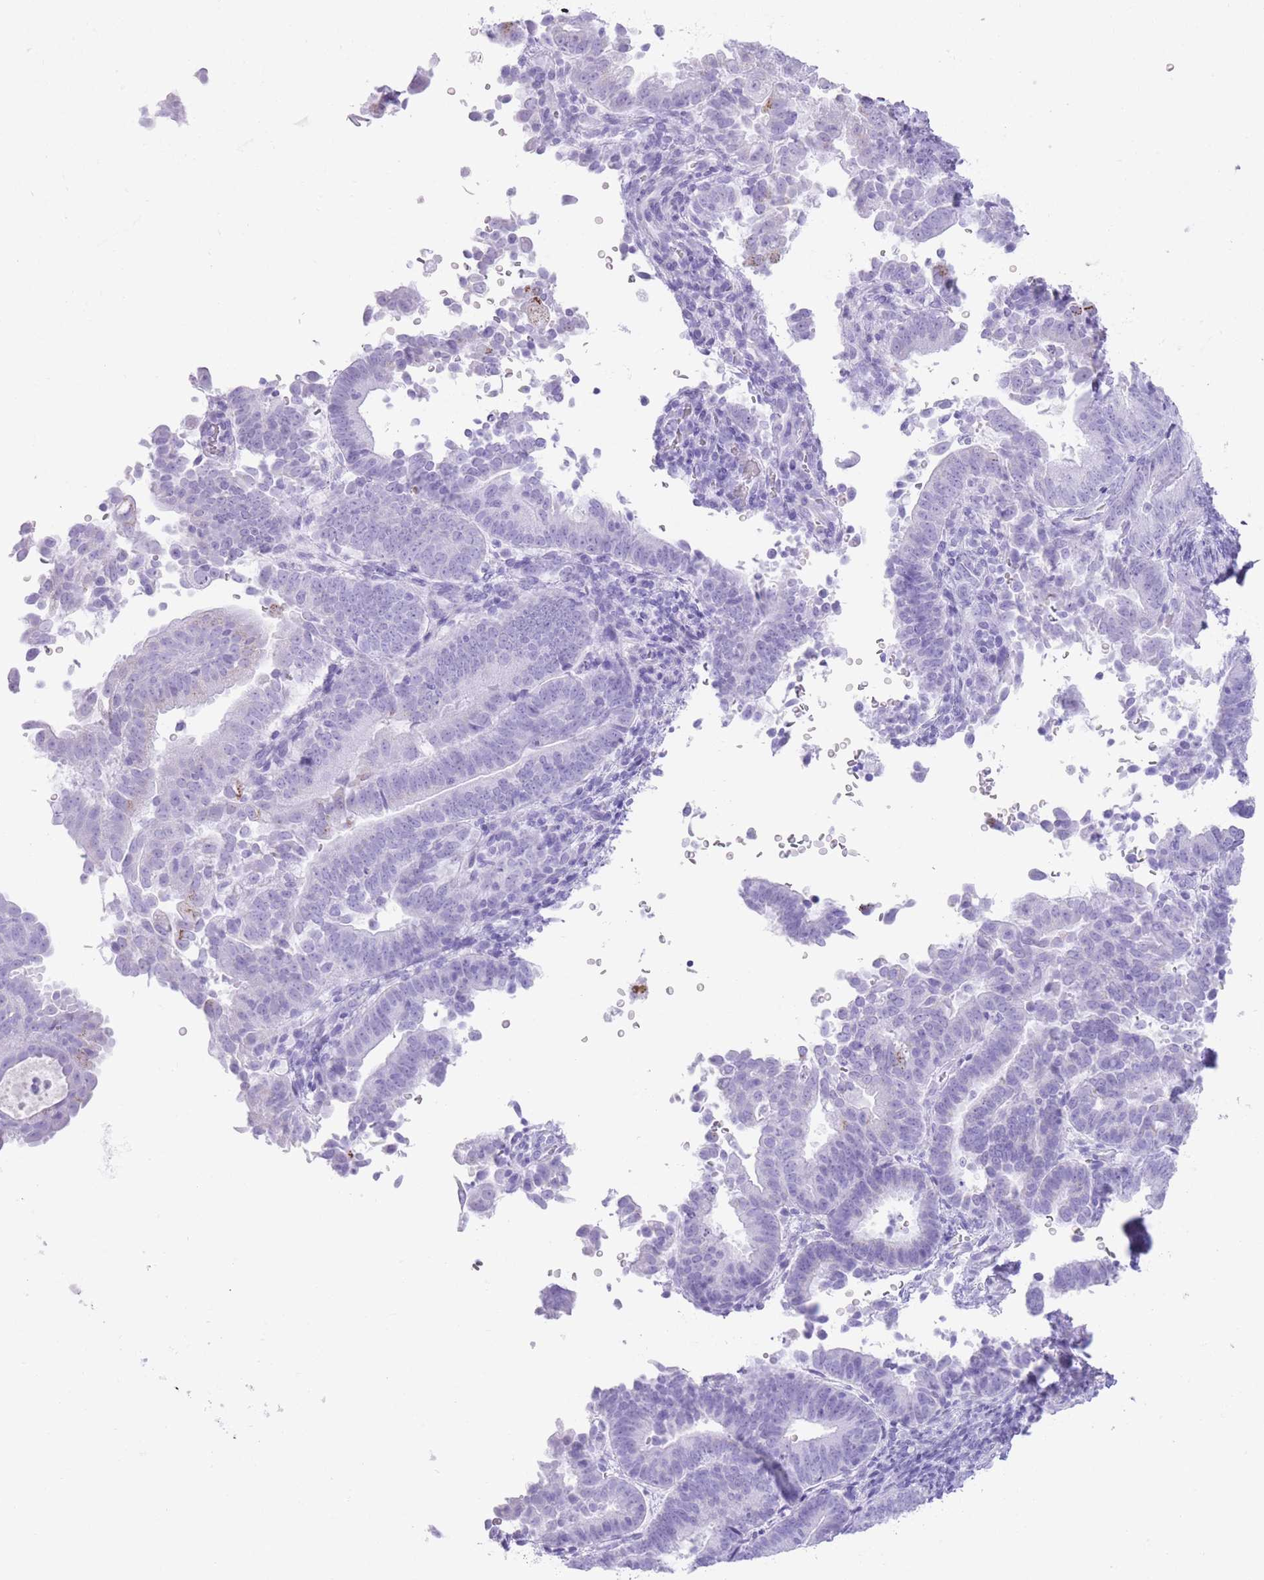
{"staining": {"intensity": "negative", "quantity": "none", "location": "none"}, "tissue": "endometrial cancer", "cell_type": "Tumor cells", "image_type": "cancer", "snomed": [{"axis": "morphology", "description": "Adenocarcinoma, NOS"}, {"axis": "topography", "description": "Endometrium"}], "caption": "There is no significant expression in tumor cells of endometrial cancer.", "gene": "ELOA2", "patient": {"sex": "female", "age": 70}}